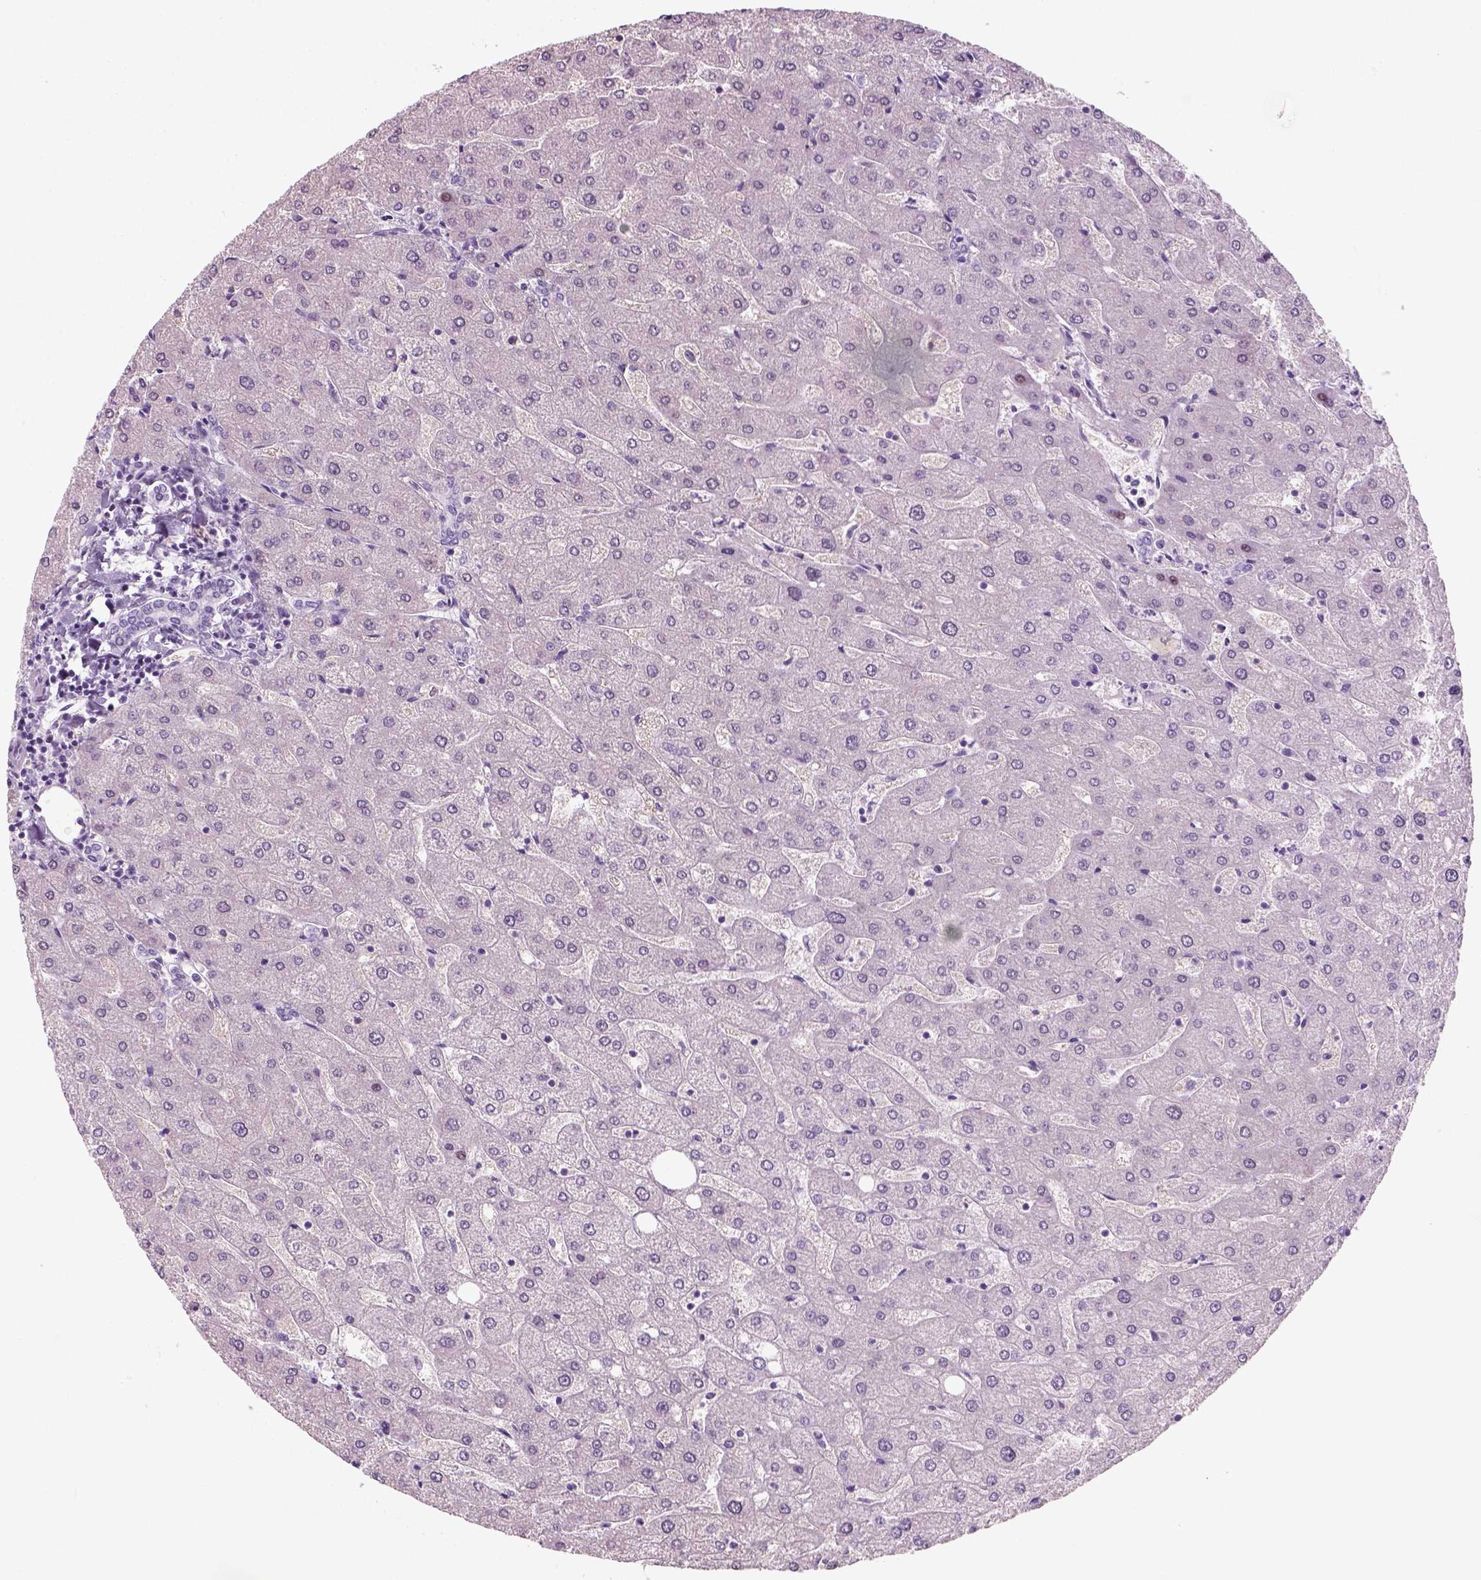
{"staining": {"intensity": "negative", "quantity": "none", "location": "none"}, "tissue": "liver", "cell_type": "Cholangiocytes", "image_type": "normal", "snomed": [{"axis": "morphology", "description": "Normal tissue, NOS"}, {"axis": "topography", "description": "Liver"}], "caption": "Image shows no protein positivity in cholangiocytes of unremarkable liver. The staining was performed using DAB to visualize the protein expression in brown, while the nuclei were stained in blue with hematoxylin (Magnification: 20x).", "gene": "KRTAP11", "patient": {"sex": "male", "age": 67}}